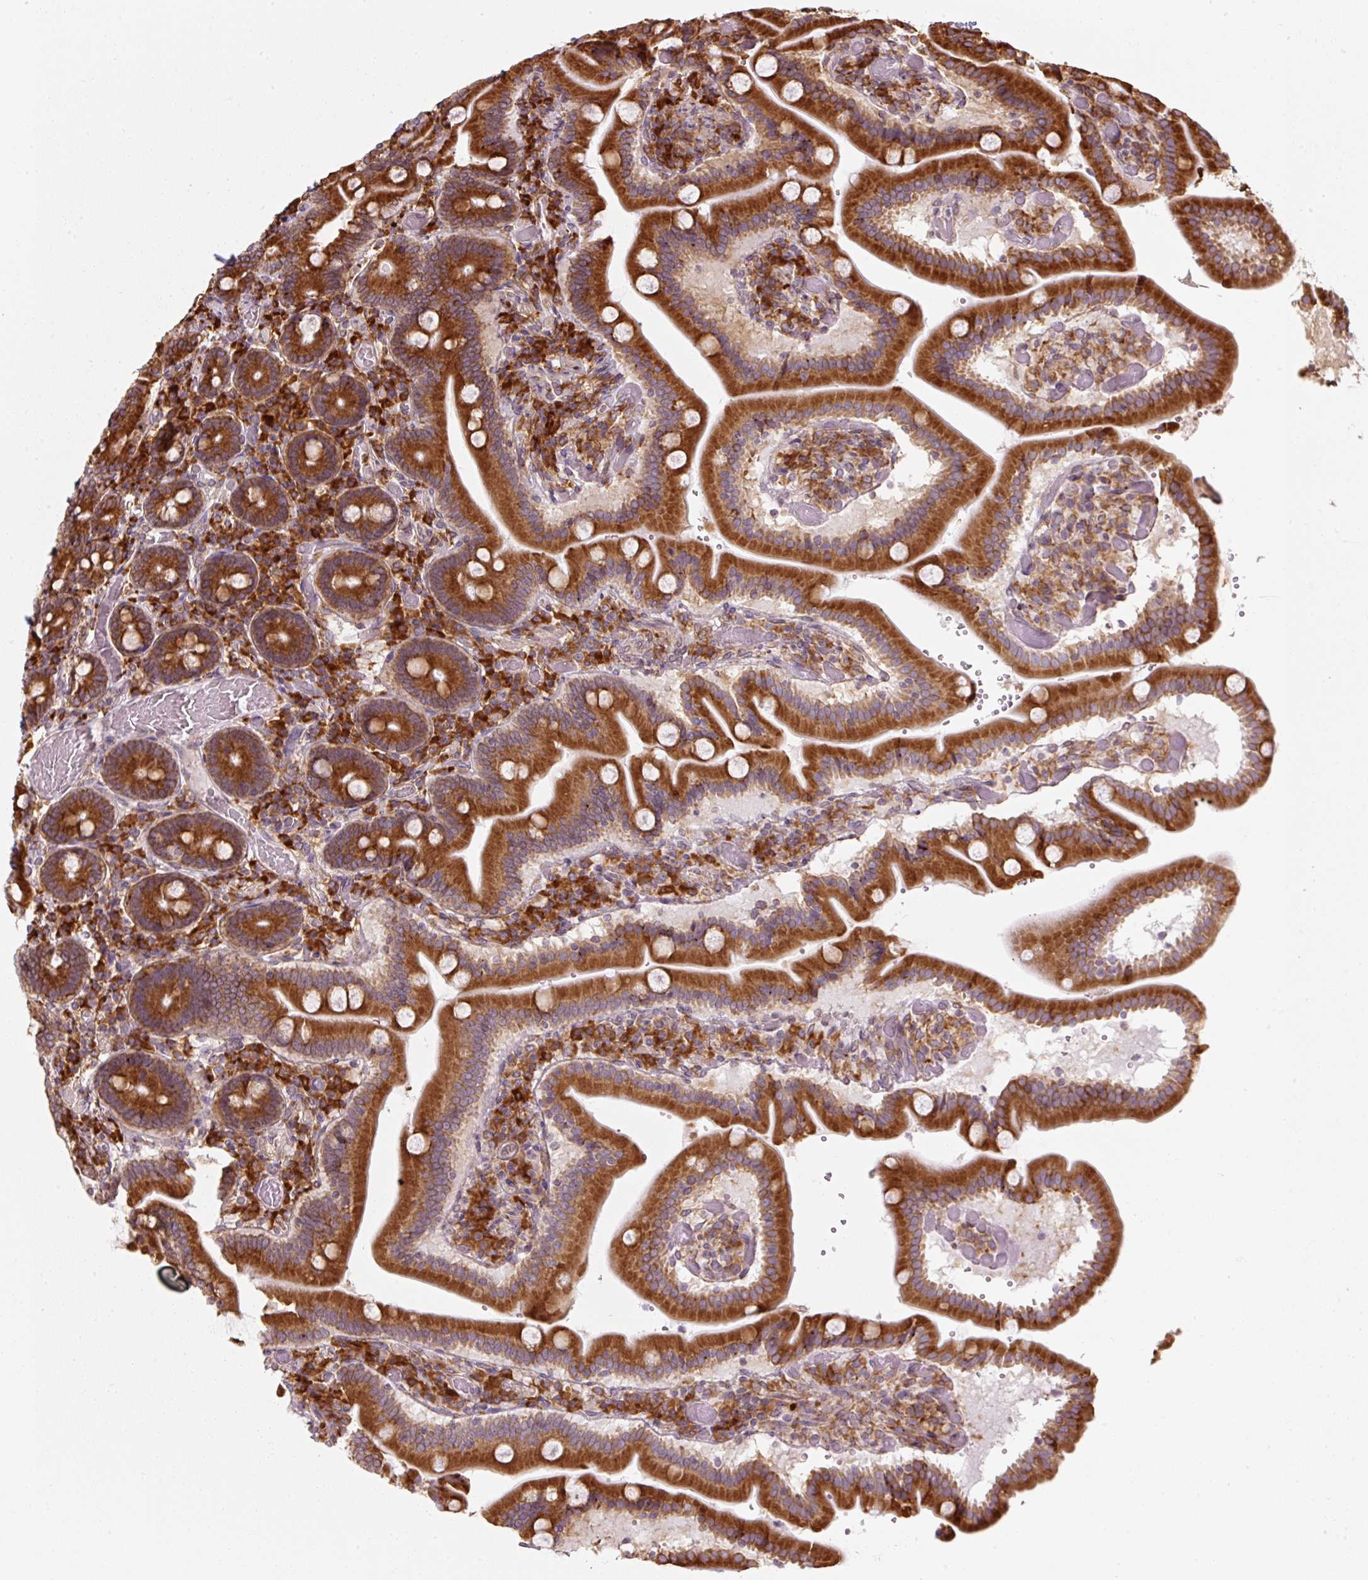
{"staining": {"intensity": "strong", "quantity": ">75%", "location": "cytoplasmic/membranous"}, "tissue": "duodenum", "cell_type": "Glandular cells", "image_type": "normal", "snomed": [{"axis": "morphology", "description": "Normal tissue, NOS"}, {"axis": "topography", "description": "Duodenum"}], "caption": "Strong cytoplasmic/membranous expression is identified in approximately >75% of glandular cells in normal duodenum. Ihc stains the protein in brown and the nuclei are stained blue.", "gene": "PRKCSH", "patient": {"sex": "female", "age": 62}}